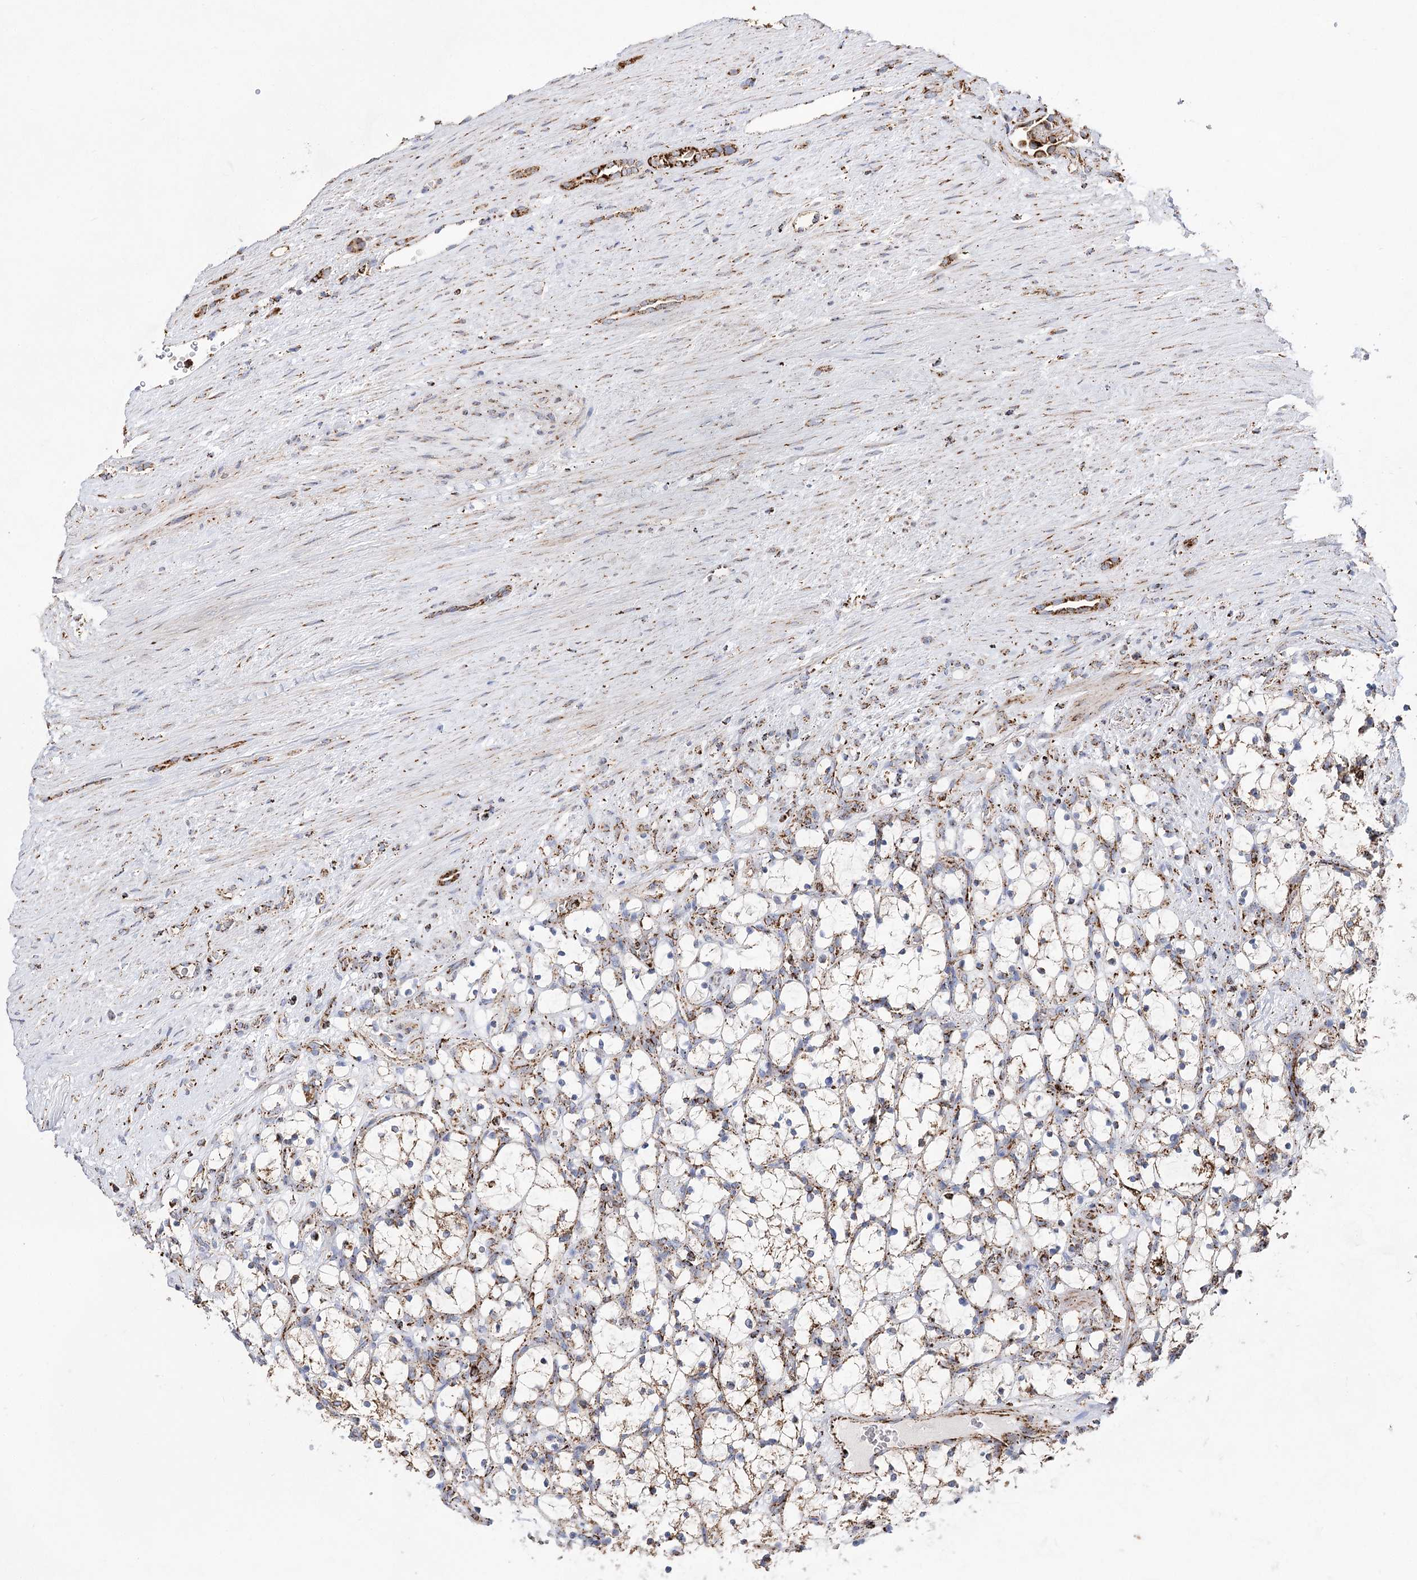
{"staining": {"intensity": "moderate", "quantity": "25%-75%", "location": "cytoplasmic/membranous"}, "tissue": "renal cancer", "cell_type": "Tumor cells", "image_type": "cancer", "snomed": [{"axis": "morphology", "description": "Adenocarcinoma, NOS"}, {"axis": "topography", "description": "Kidney"}], "caption": "This photomicrograph shows IHC staining of human adenocarcinoma (renal), with medium moderate cytoplasmic/membranous staining in approximately 25%-75% of tumor cells.", "gene": "NADK2", "patient": {"sex": "female", "age": 69}}